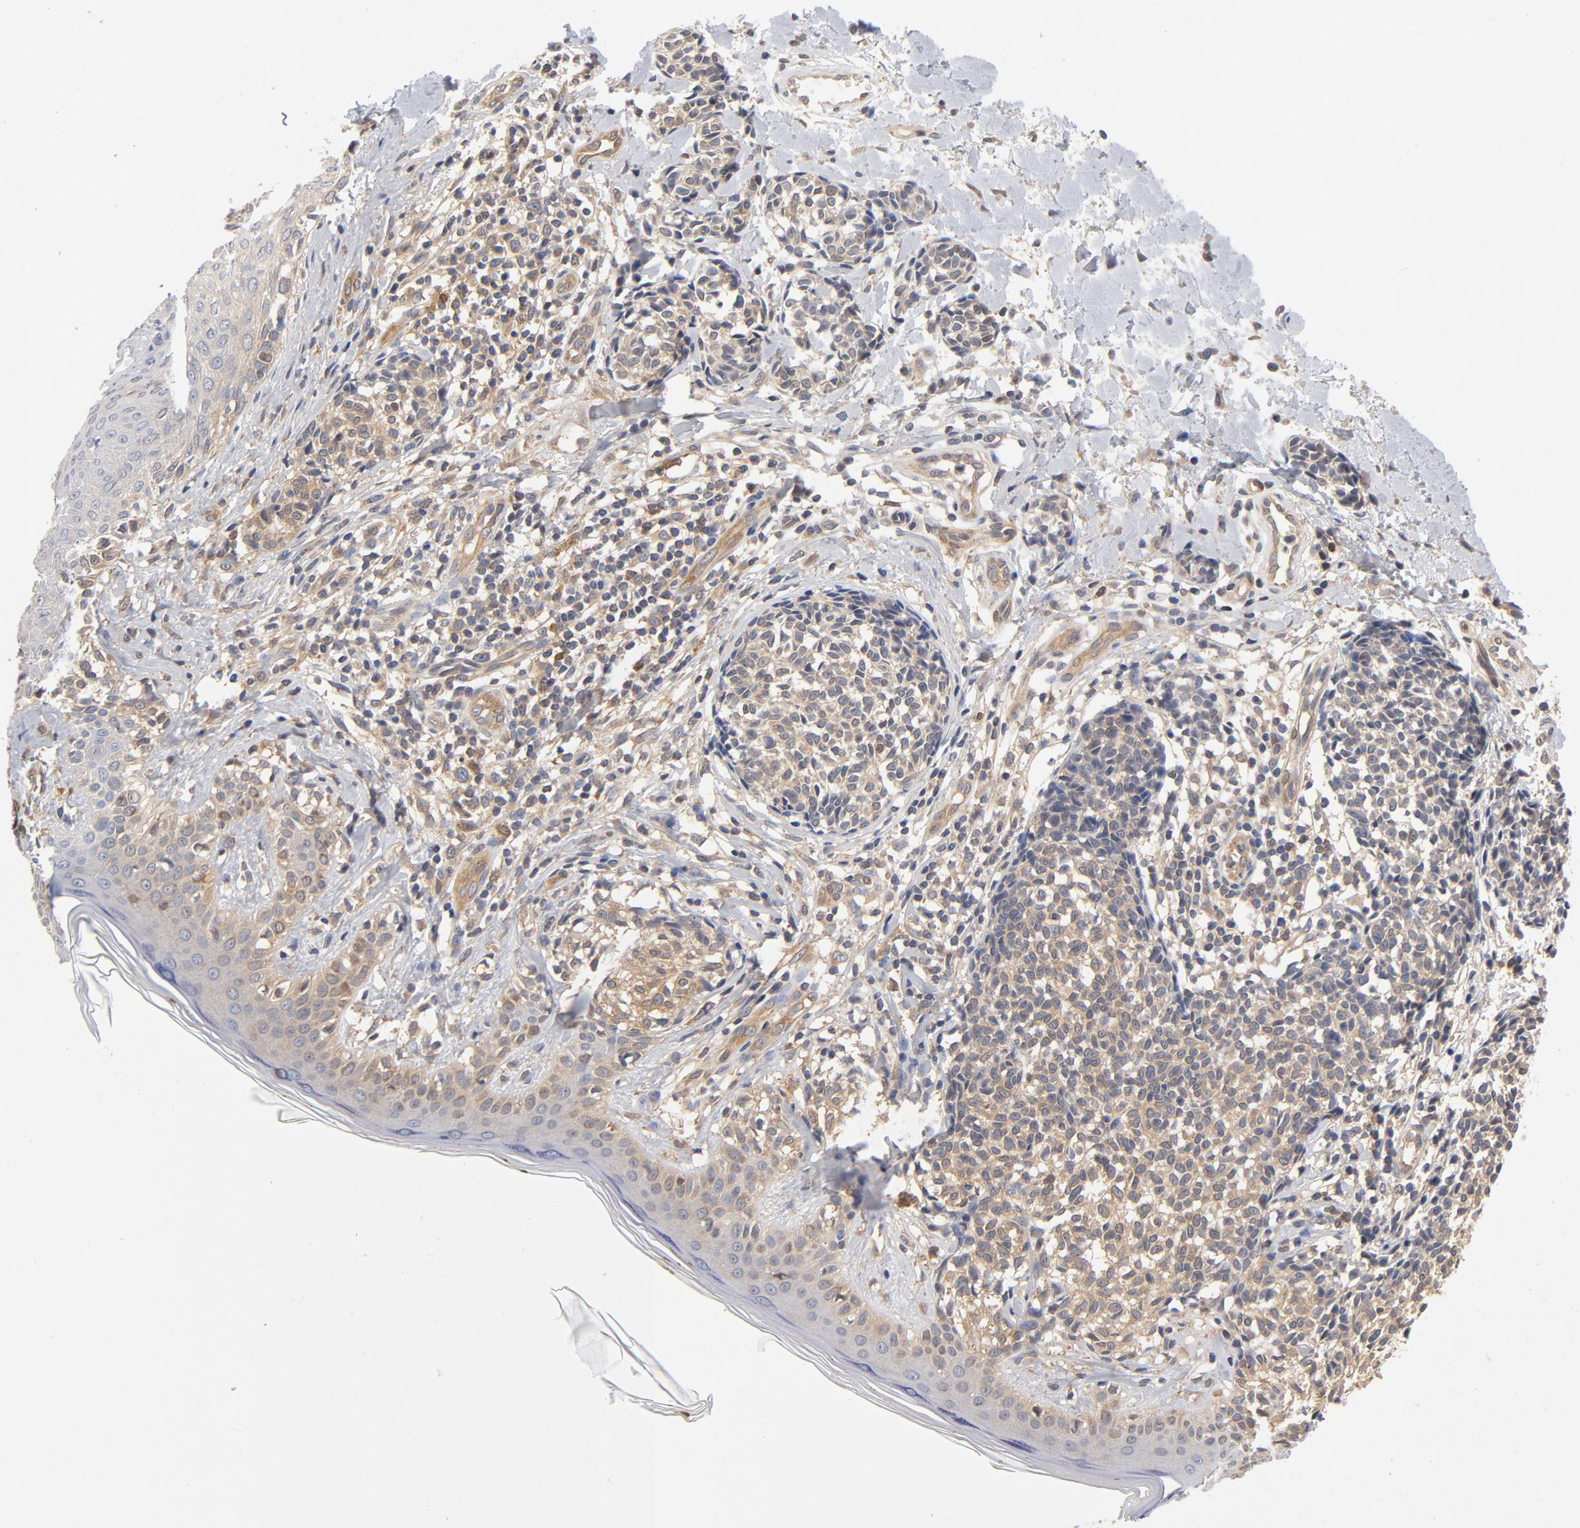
{"staining": {"intensity": "weak", "quantity": ">75%", "location": "cytoplasmic/membranous"}, "tissue": "melanoma", "cell_type": "Tumor cells", "image_type": "cancer", "snomed": [{"axis": "morphology", "description": "Malignant melanoma, NOS"}, {"axis": "topography", "description": "Skin"}], "caption": "Protein expression by IHC displays weak cytoplasmic/membranous expression in about >75% of tumor cells in malignant melanoma.", "gene": "ASMTL", "patient": {"sex": "male", "age": 67}}